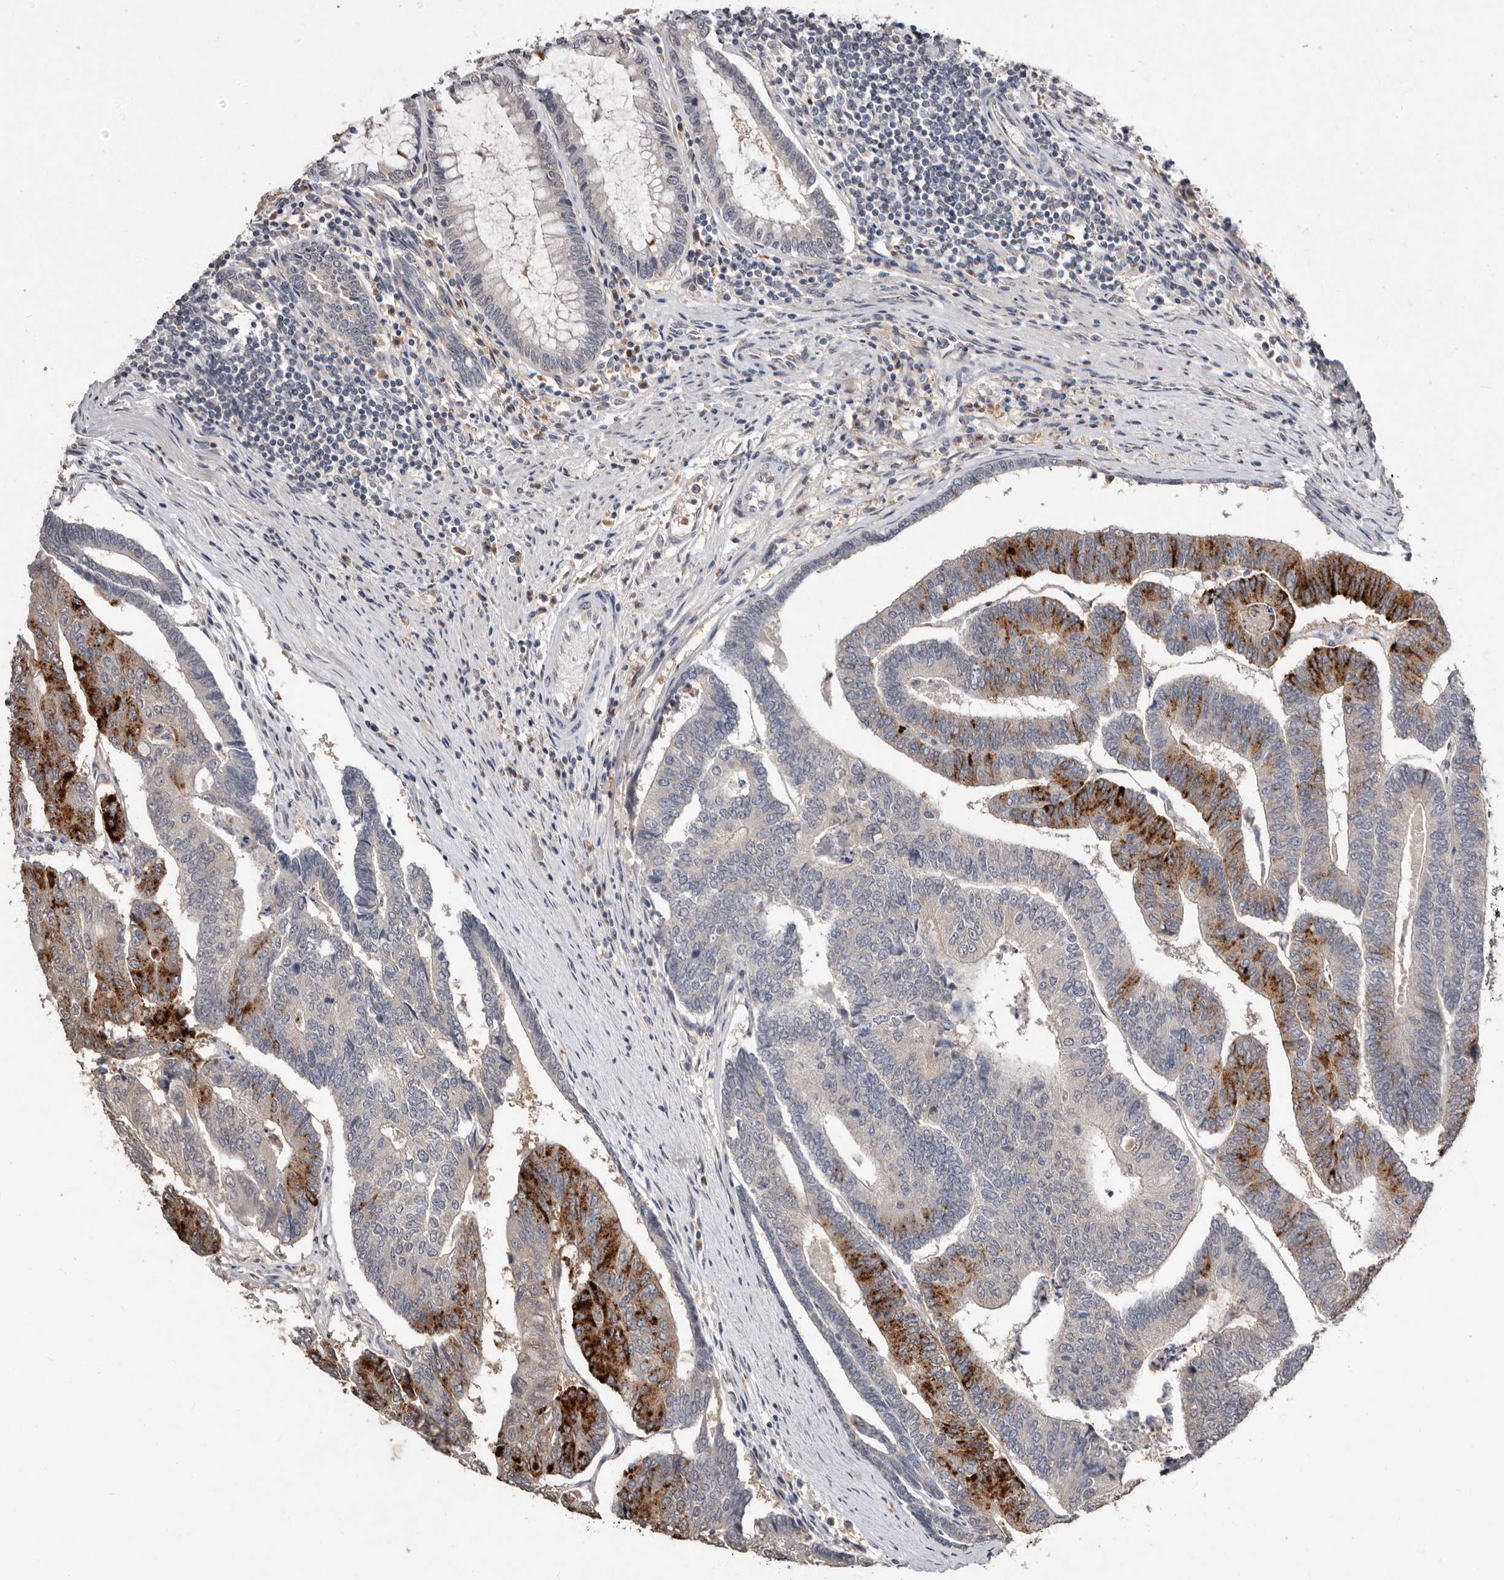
{"staining": {"intensity": "moderate", "quantity": "25%-75%", "location": "cytoplasmic/membranous"}, "tissue": "colorectal cancer", "cell_type": "Tumor cells", "image_type": "cancer", "snomed": [{"axis": "morphology", "description": "Adenocarcinoma, NOS"}, {"axis": "topography", "description": "Colon"}], "caption": "Protein expression analysis of human colorectal cancer reveals moderate cytoplasmic/membranous positivity in approximately 25%-75% of tumor cells.", "gene": "SULT1E1", "patient": {"sex": "female", "age": 67}}